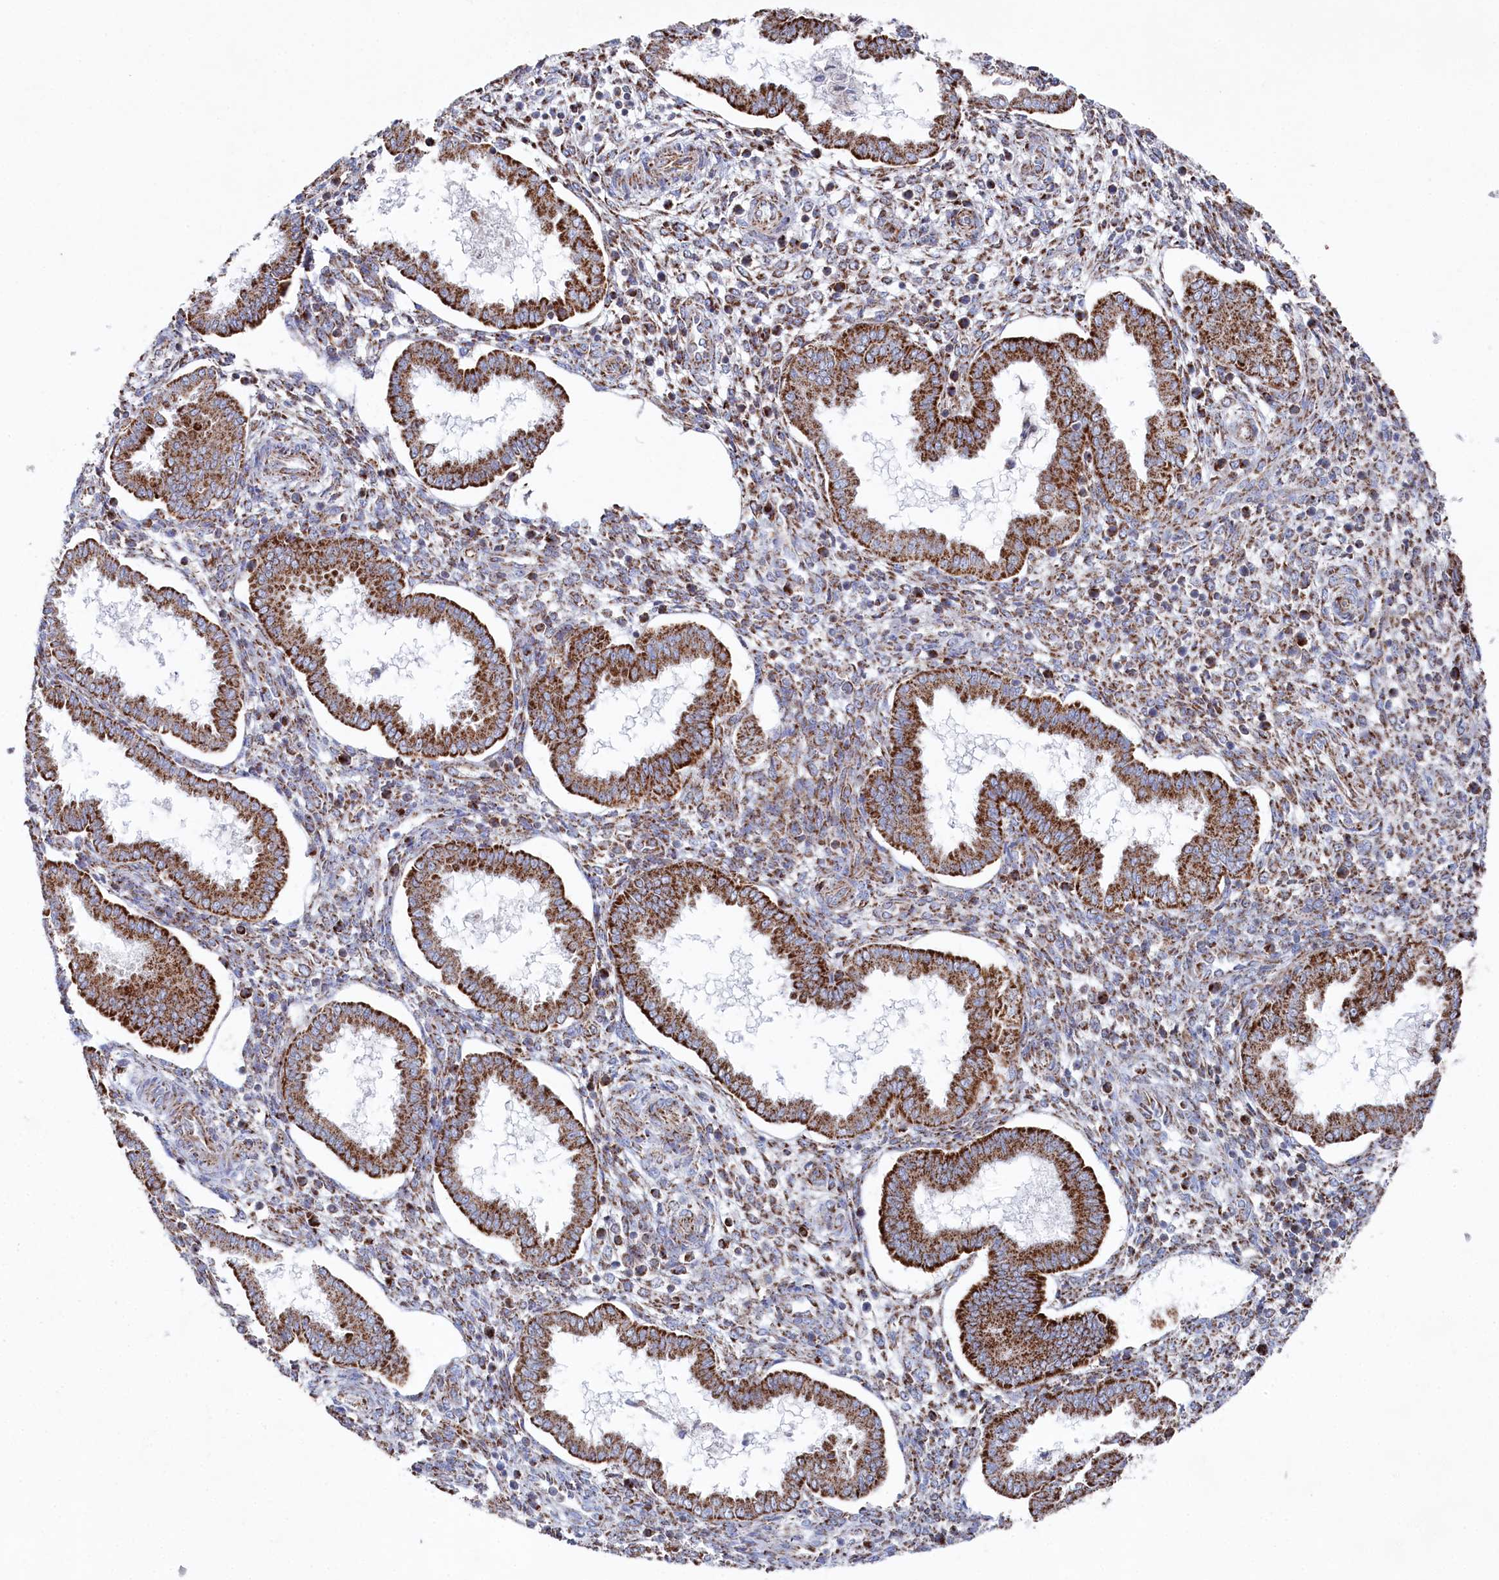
{"staining": {"intensity": "moderate", "quantity": "25%-75%", "location": "cytoplasmic/membranous"}, "tissue": "endometrium", "cell_type": "Cells in endometrial stroma", "image_type": "normal", "snomed": [{"axis": "morphology", "description": "Normal tissue, NOS"}, {"axis": "topography", "description": "Endometrium"}], "caption": "A high-resolution photomicrograph shows immunohistochemistry (IHC) staining of normal endometrium, which demonstrates moderate cytoplasmic/membranous positivity in approximately 25%-75% of cells in endometrial stroma. (IHC, brightfield microscopy, high magnification).", "gene": "GLS2", "patient": {"sex": "female", "age": 24}}